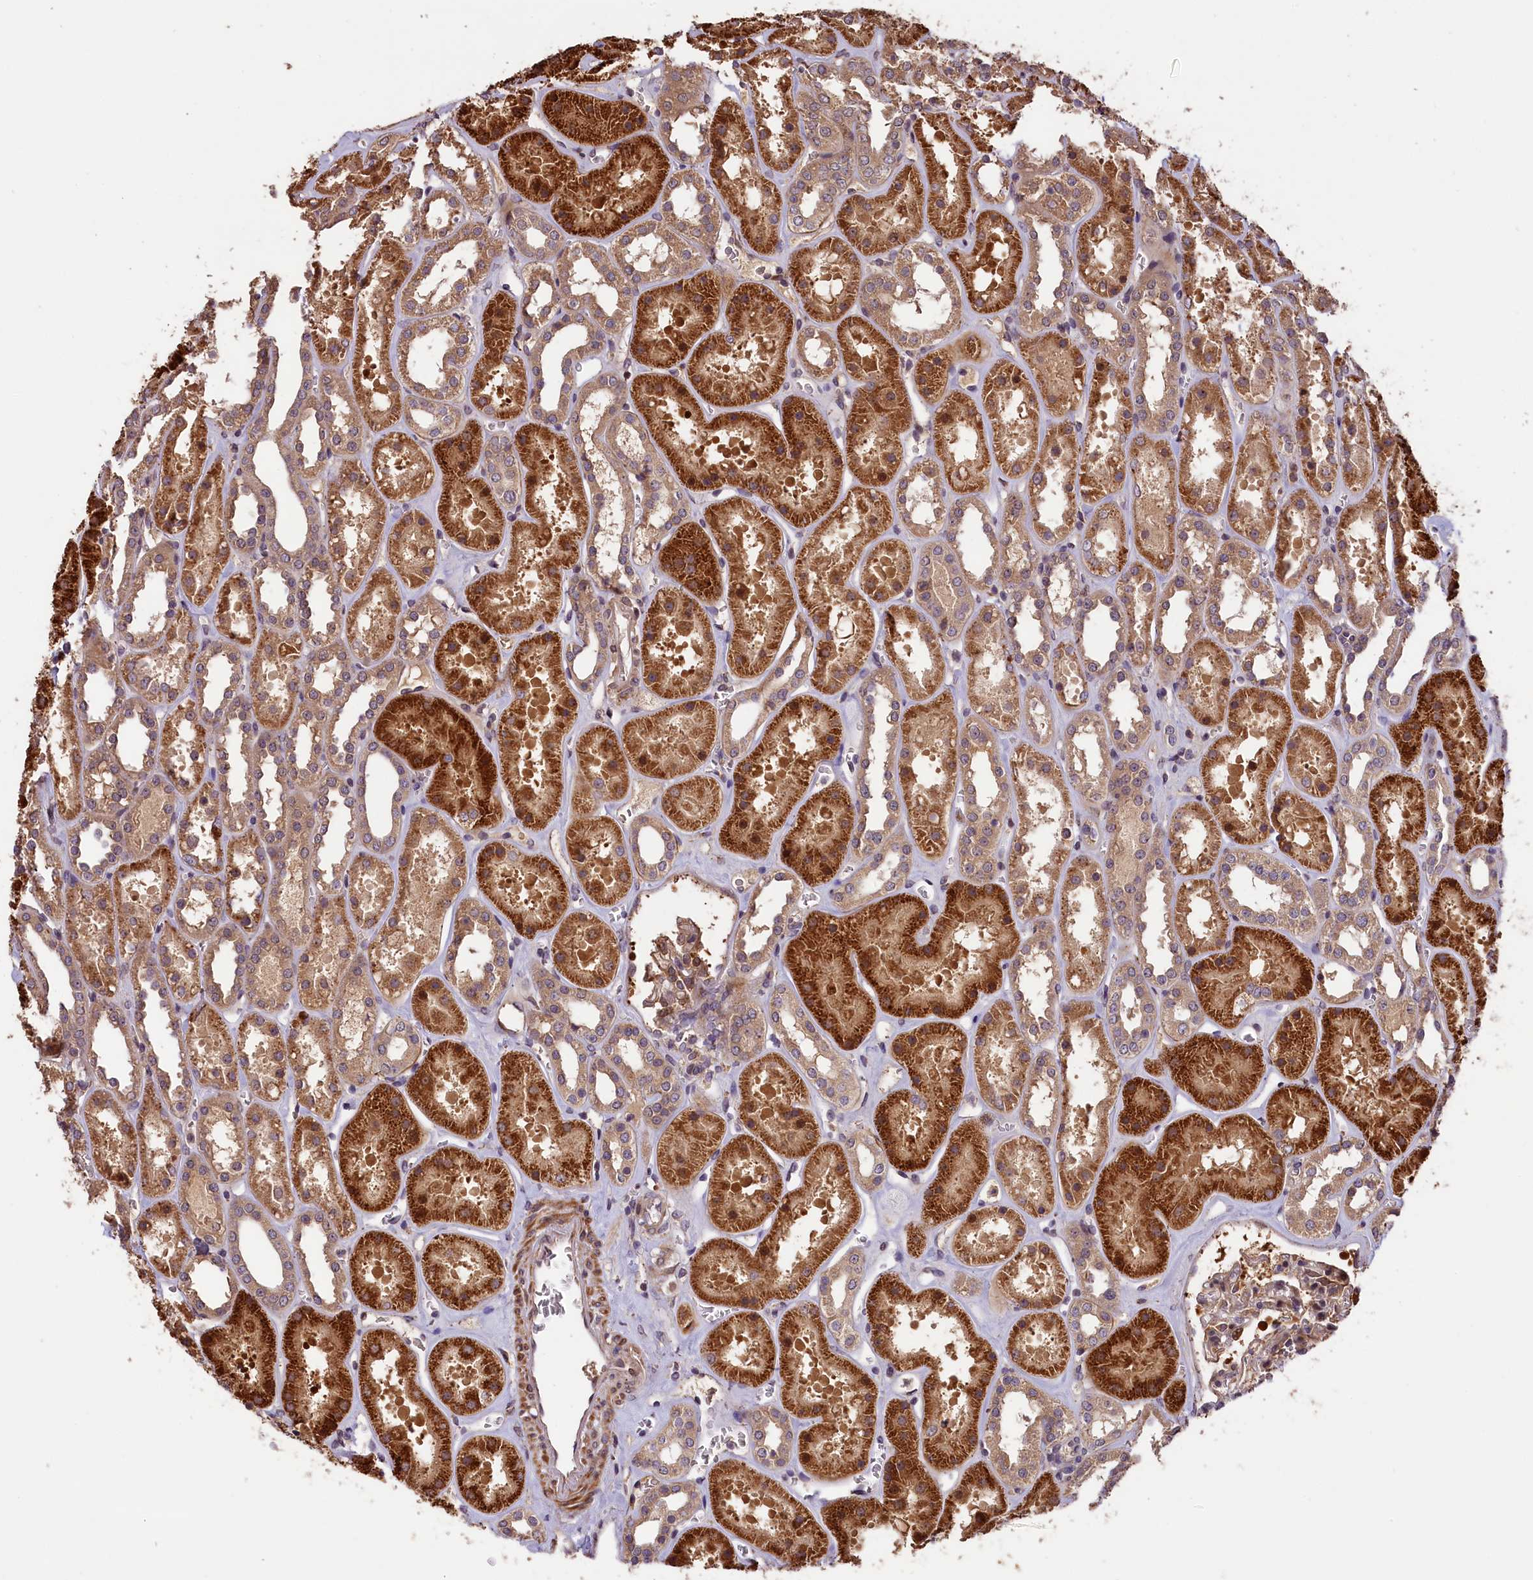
{"staining": {"intensity": "moderate", "quantity": "25%-75%", "location": "cytoplasmic/membranous"}, "tissue": "kidney", "cell_type": "Cells in glomeruli", "image_type": "normal", "snomed": [{"axis": "morphology", "description": "Normal tissue, NOS"}, {"axis": "topography", "description": "Kidney"}], "caption": "Kidney stained with DAB IHC exhibits medium levels of moderate cytoplasmic/membranous expression in approximately 25%-75% of cells in glomeruli. (DAB (3,3'-diaminobenzidine) IHC with brightfield microscopy, high magnification).", "gene": "DNAJB9", "patient": {"sex": "female", "age": 41}}